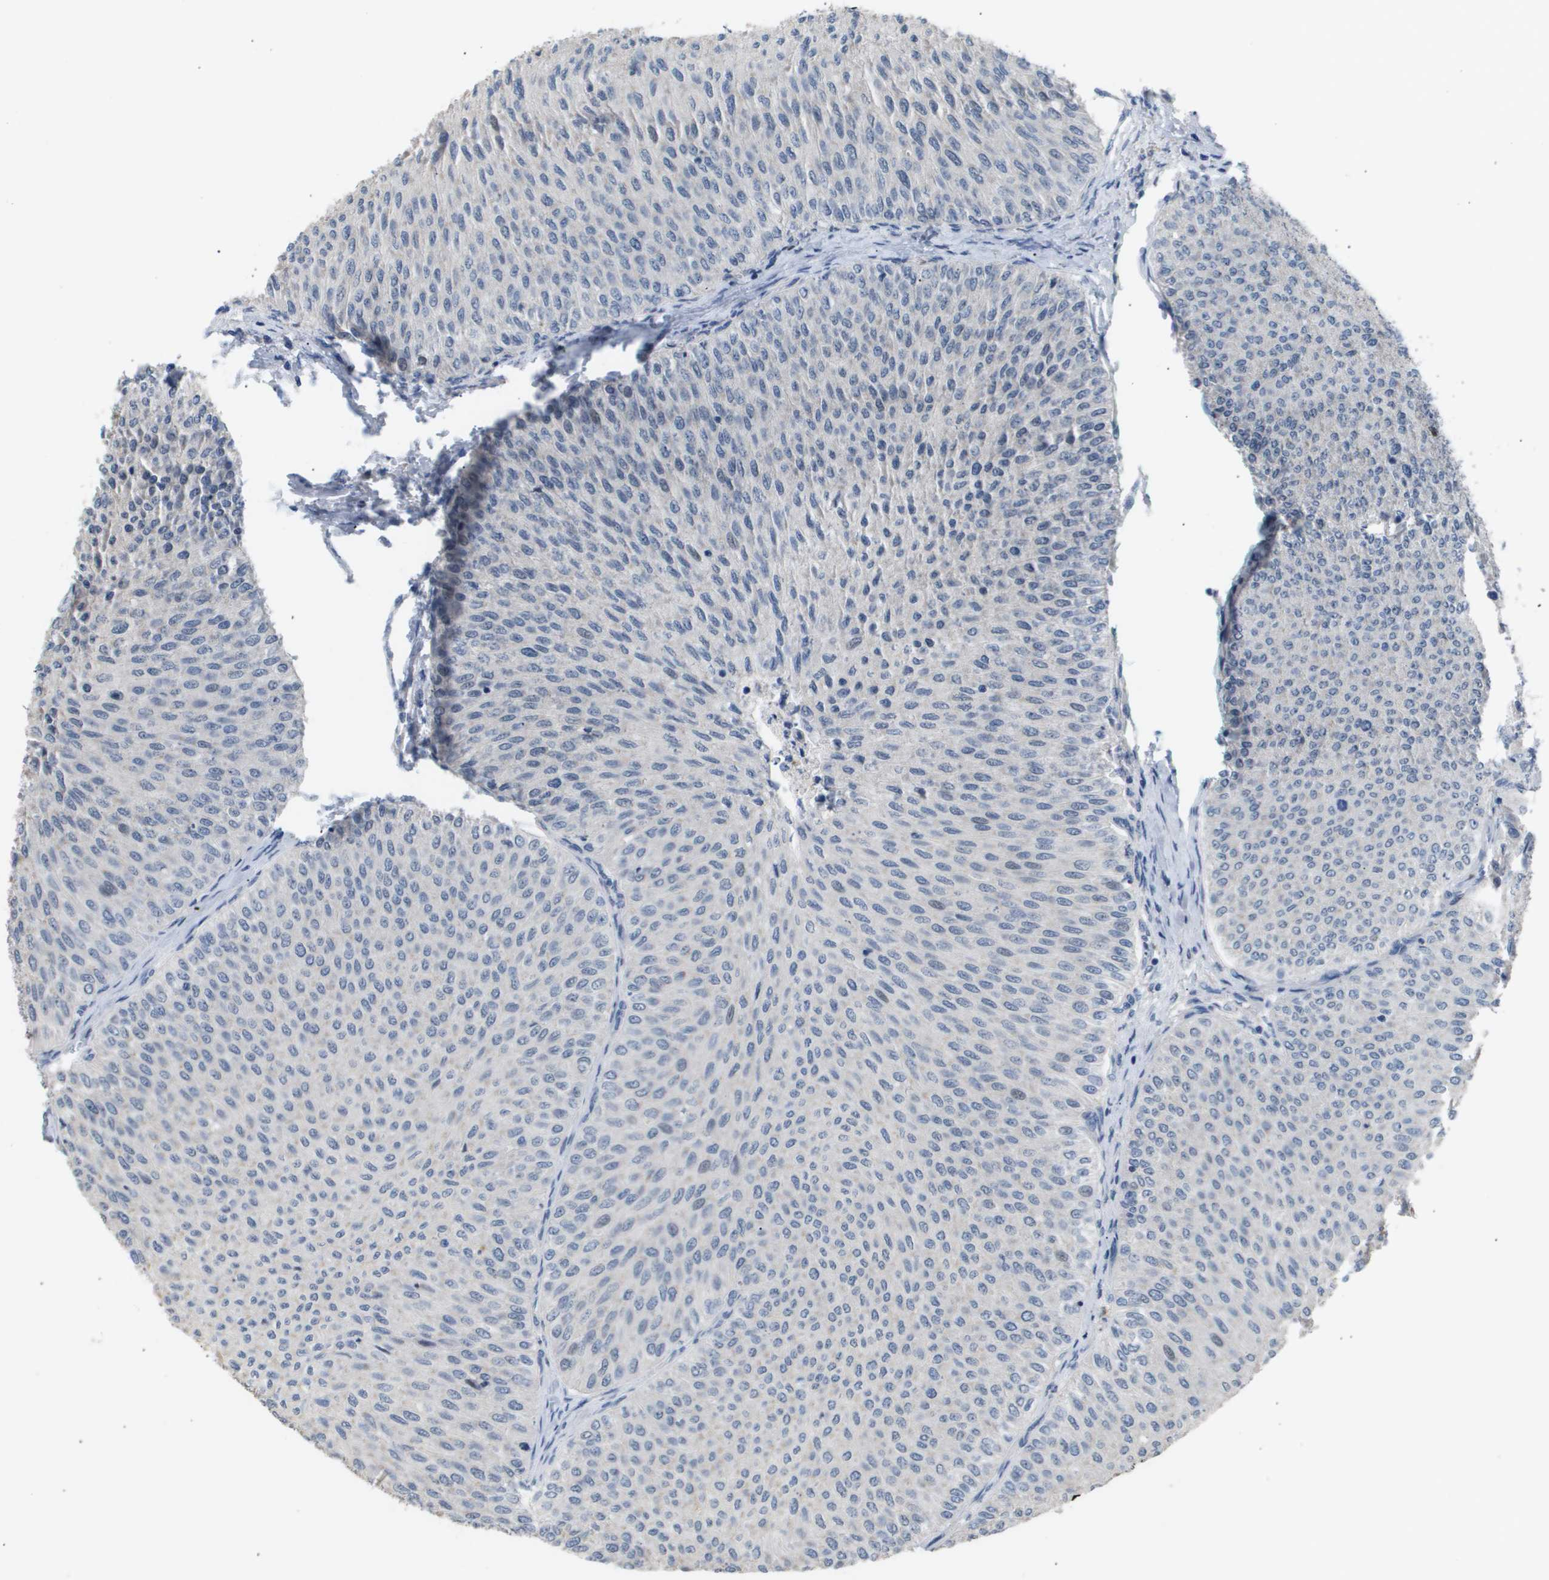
{"staining": {"intensity": "negative", "quantity": "none", "location": "none"}, "tissue": "urothelial cancer", "cell_type": "Tumor cells", "image_type": "cancer", "snomed": [{"axis": "morphology", "description": "Urothelial carcinoma, Low grade"}, {"axis": "topography", "description": "Urinary bladder"}], "caption": "This is an immunohistochemistry (IHC) photomicrograph of human urothelial cancer. There is no staining in tumor cells.", "gene": "AKR1A1", "patient": {"sex": "male", "age": 78}}